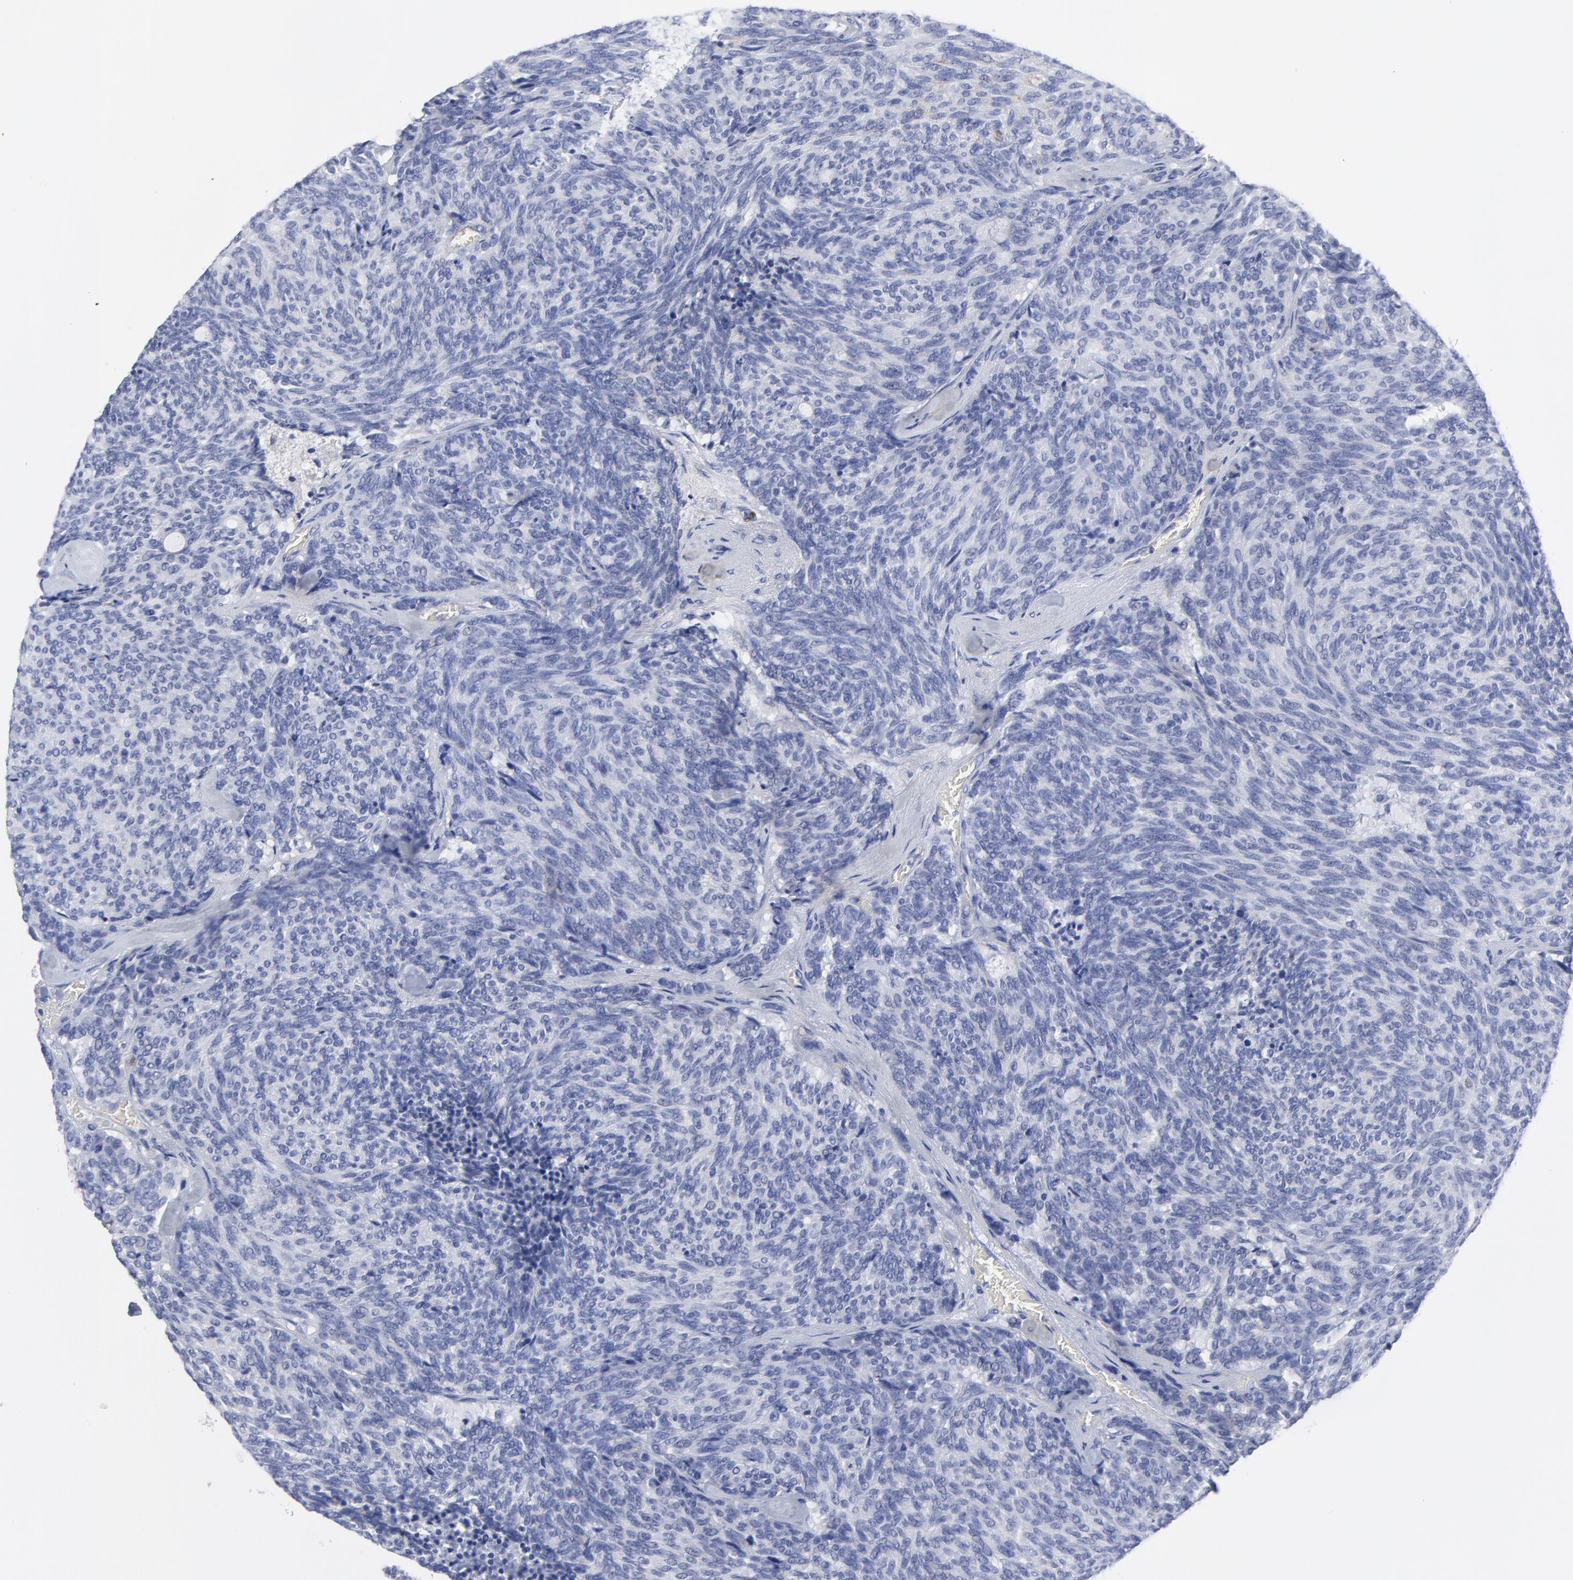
{"staining": {"intensity": "negative", "quantity": "none", "location": "none"}, "tissue": "carcinoid", "cell_type": "Tumor cells", "image_type": "cancer", "snomed": [{"axis": "morphology", "description": "Carcinoid, malignant, NOS"}, {"axis": "topography", "description": "Pancreas"}], "caption": "Tumor cells are negative for brown protein staining in carcinoid.", "gene": "DUSP9", "patient": {"sex": "female", "age": 54}}